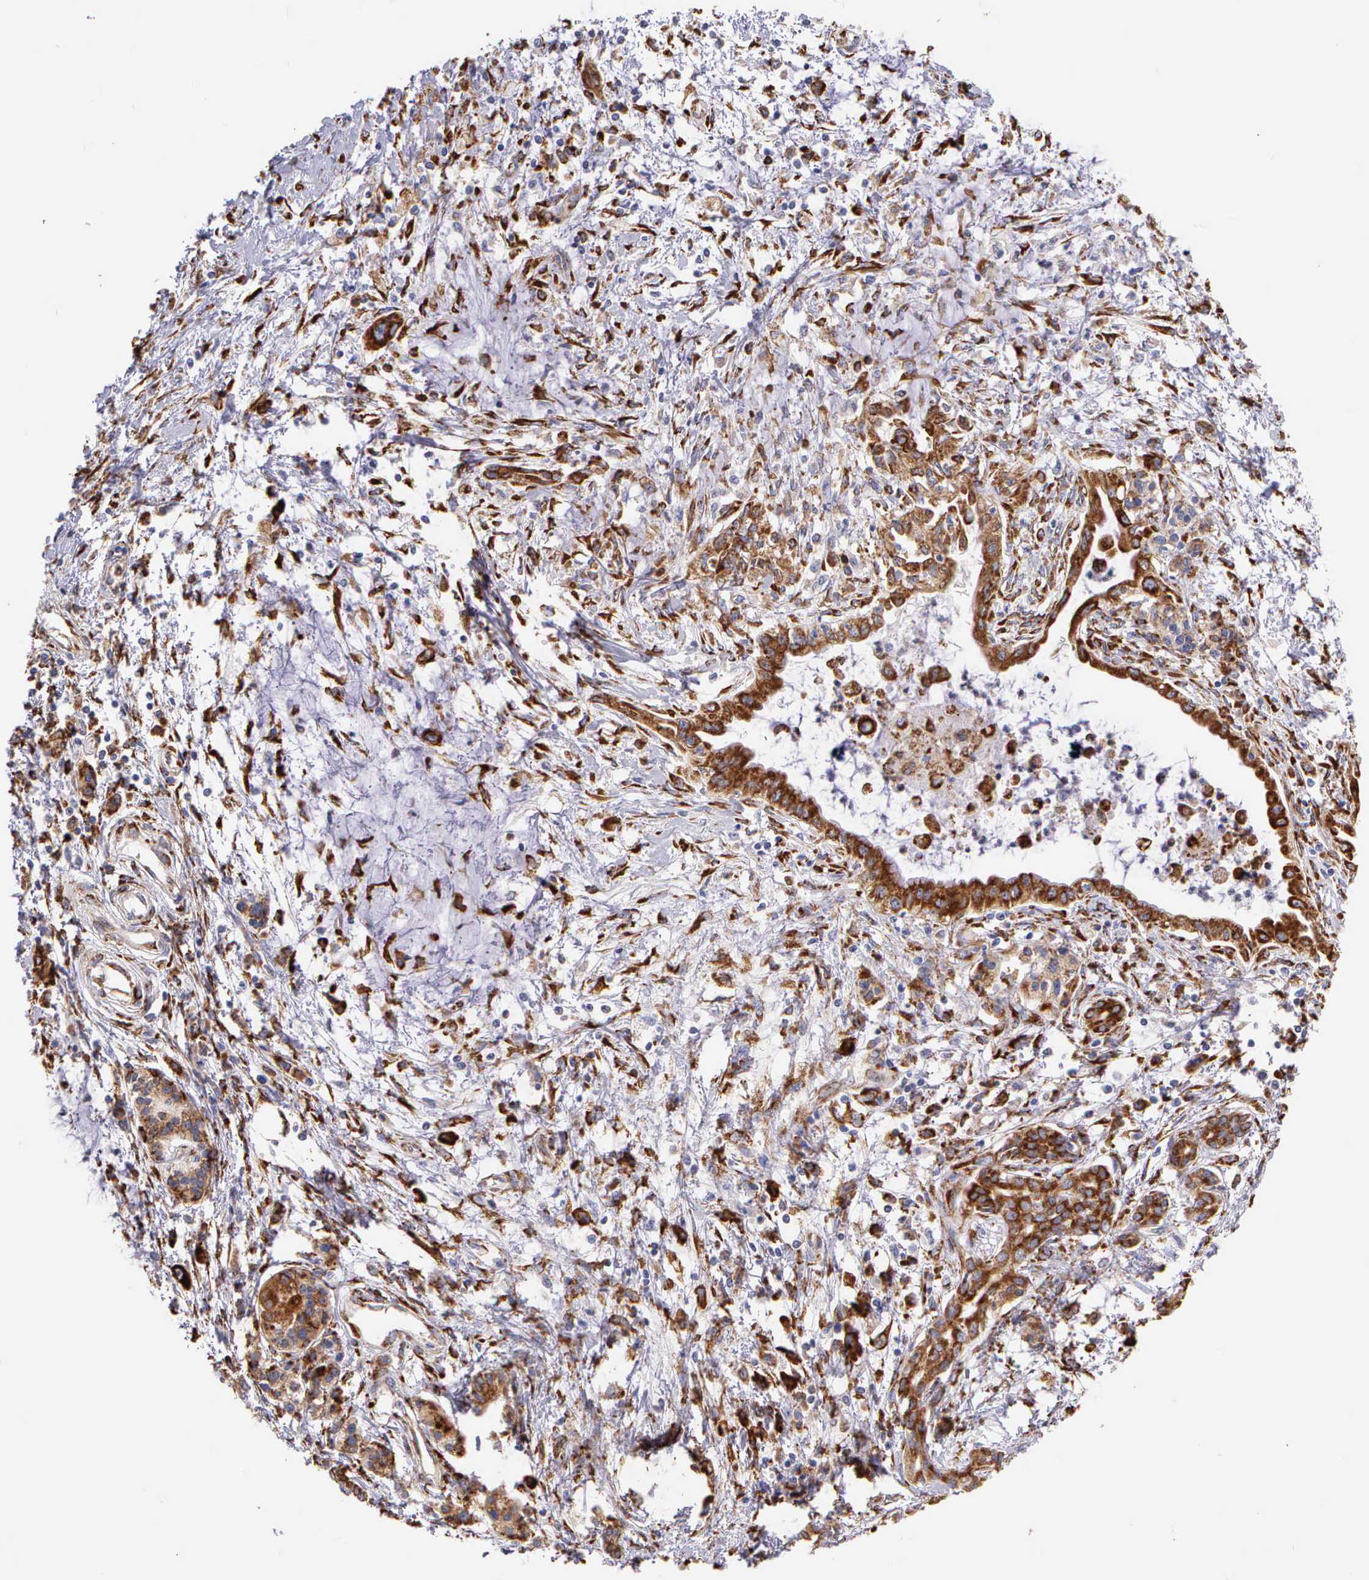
{"staining": {"intensity": "strong", "quantity": ">75%", "location": "cytoplasmic/membranous"}, "tissue": "pancreatic cancer", "cell_type": "Tumor cells", "image_type": "cancer", "snomed": [{"axis": "morphology", "description": "Adenocarcinoma, NOS"}, {"axis": "topography", "description": "Pancreas"}], "caption": "A brown stain labels strong cytoplasmic/membranous staining of a protein in pancreatic adenocarcinoma tumor cells.", "gene": "CKAP4", "patient": {"sex": "female", "age": 64}}